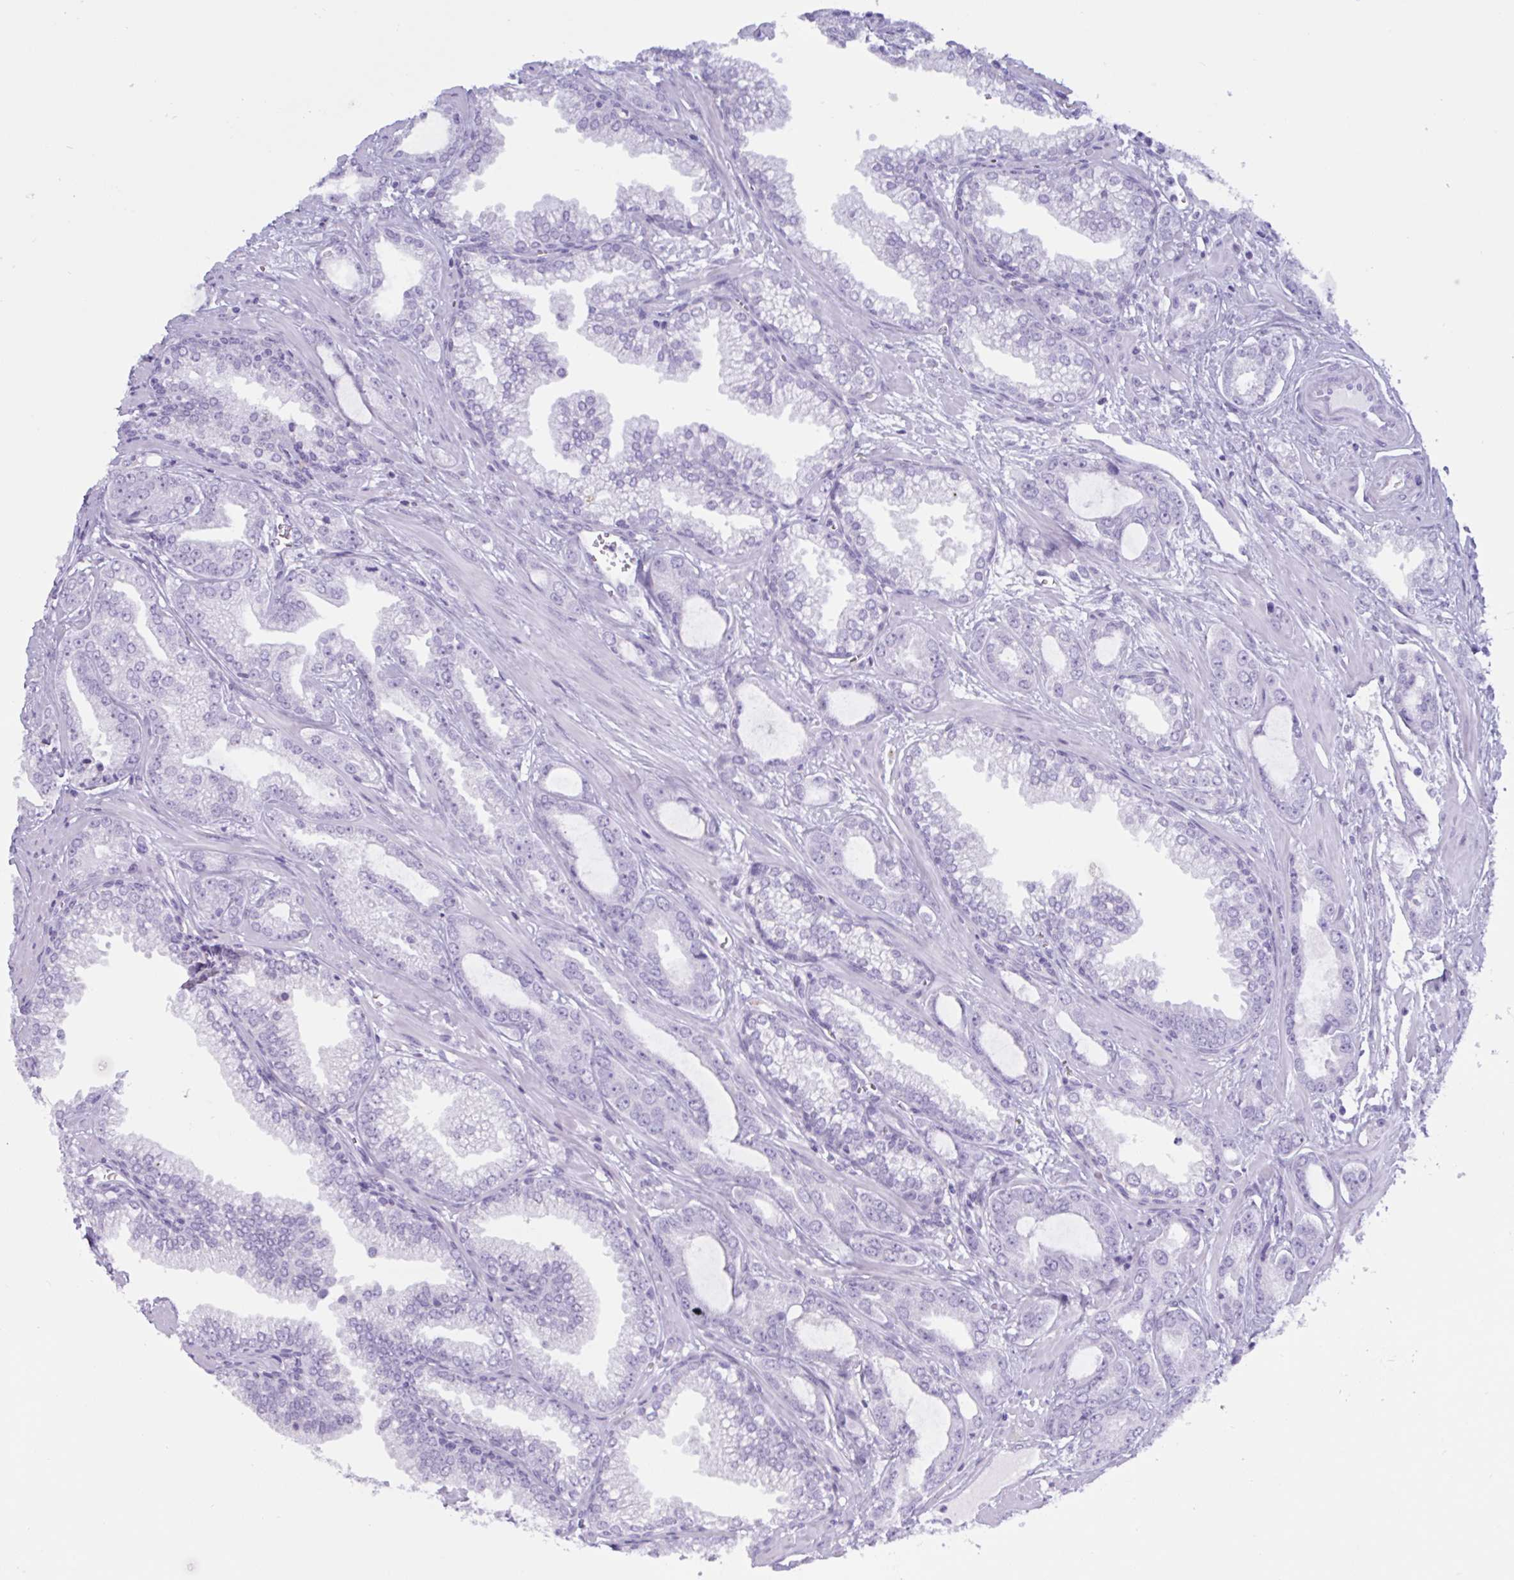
{"staining": {"intensity": "negative", "quantity": "none", "location": "none"}, "tissue": "prostate cancer", "cell_type": "Tumor cells", "image_type": "cancer", "snomed": [{"axis": "morphology", "description": "Adenocarcinoma, Medium grade"}, {"axis": "topography", "description": "Prostate"}], "caption": "IHC photomicrograph of prostate adenocarcinoma (medium-grade) stained for a protein (brown), which demonstrates no positivity in tumor cells.", "gene": "MRGPRG", "patient": {"sex": "male", "age": 57}}